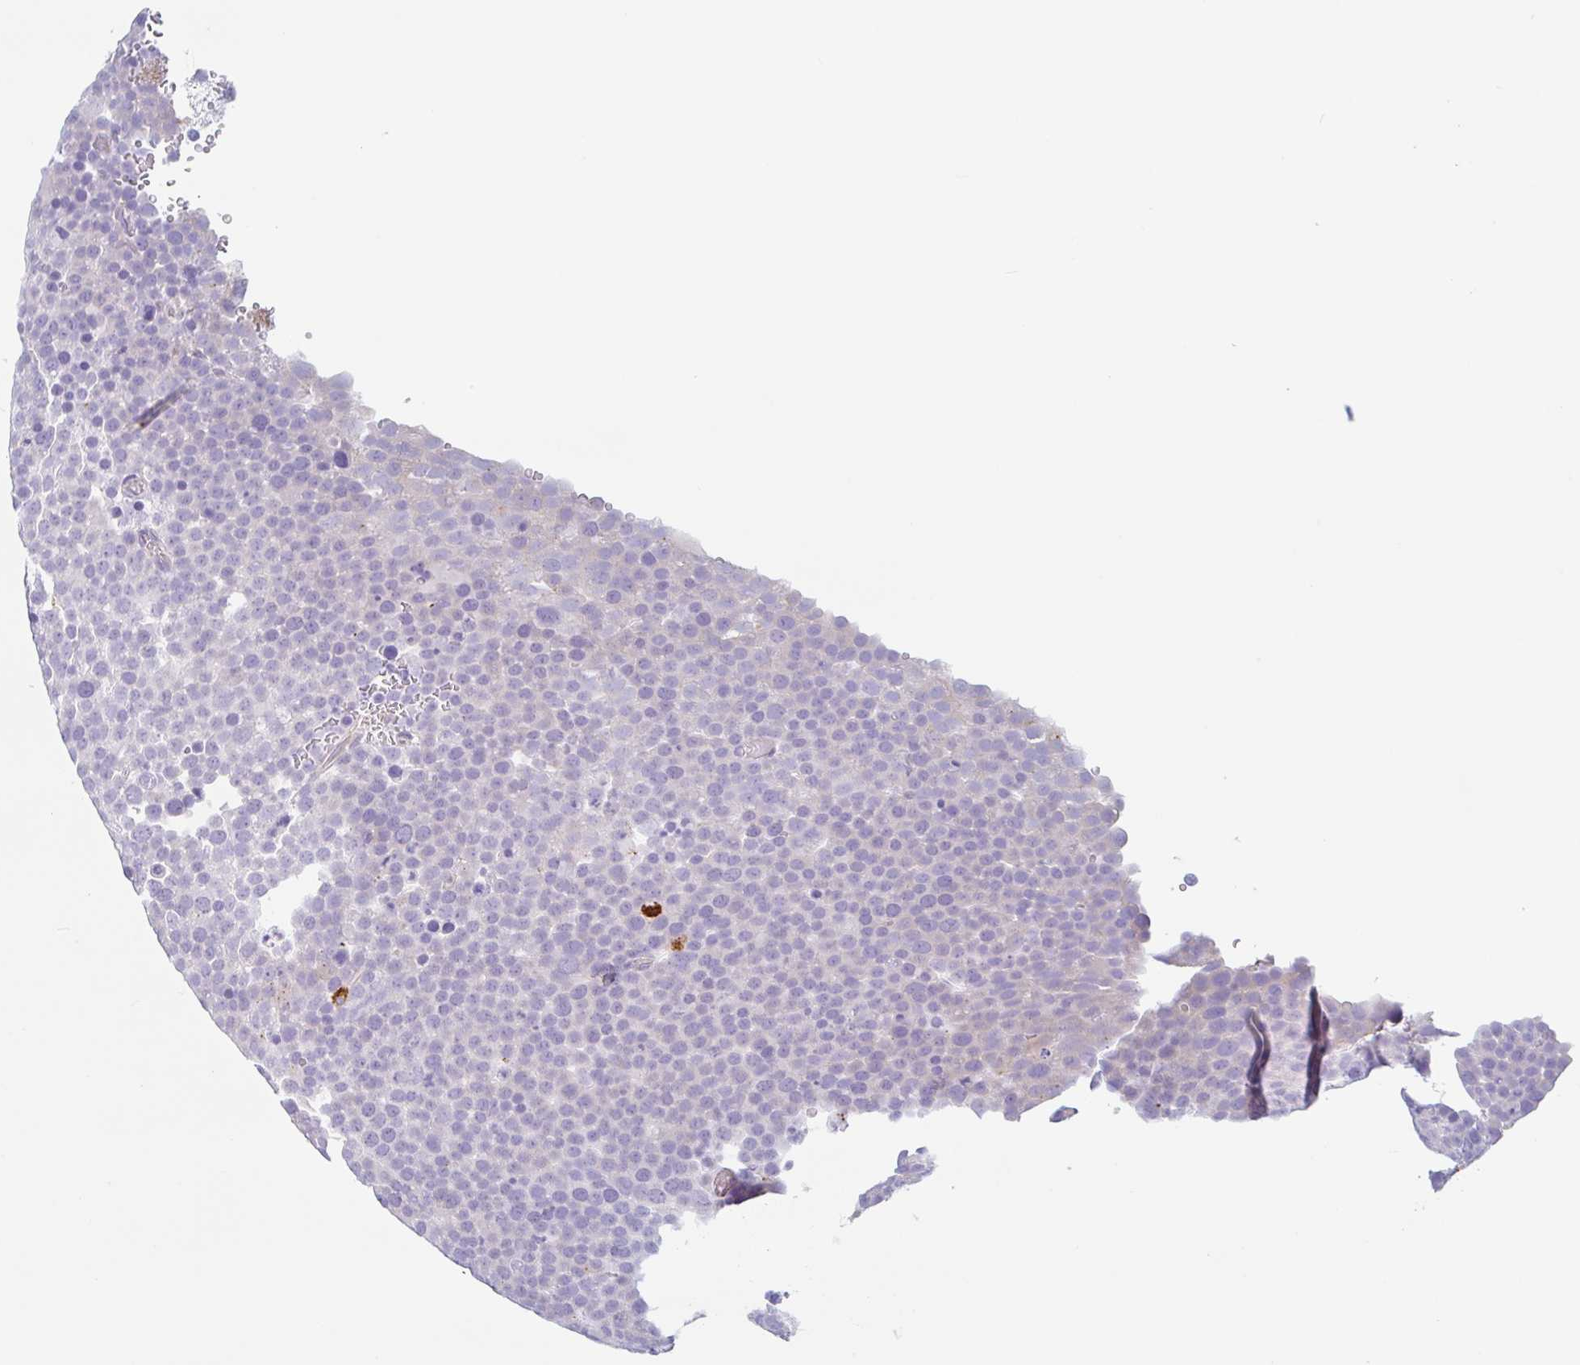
{"staining": {"intensity": "negative", "quantity": "none", "location": "none"}, "tissue": "testis cancer", "cell_type": "Tumor cells", "image_type": "cancer", "snomed": [{"axis": "morphology", "description": "Seminoma, NOS"}, {"axis": "topography", "description": "Testis"}], "caption": "This is an IHC image of human testis cancer. There is no positivity in tumor cells.", "gene": "LENG9", "patient": {"sex": "male", "age": 71}}